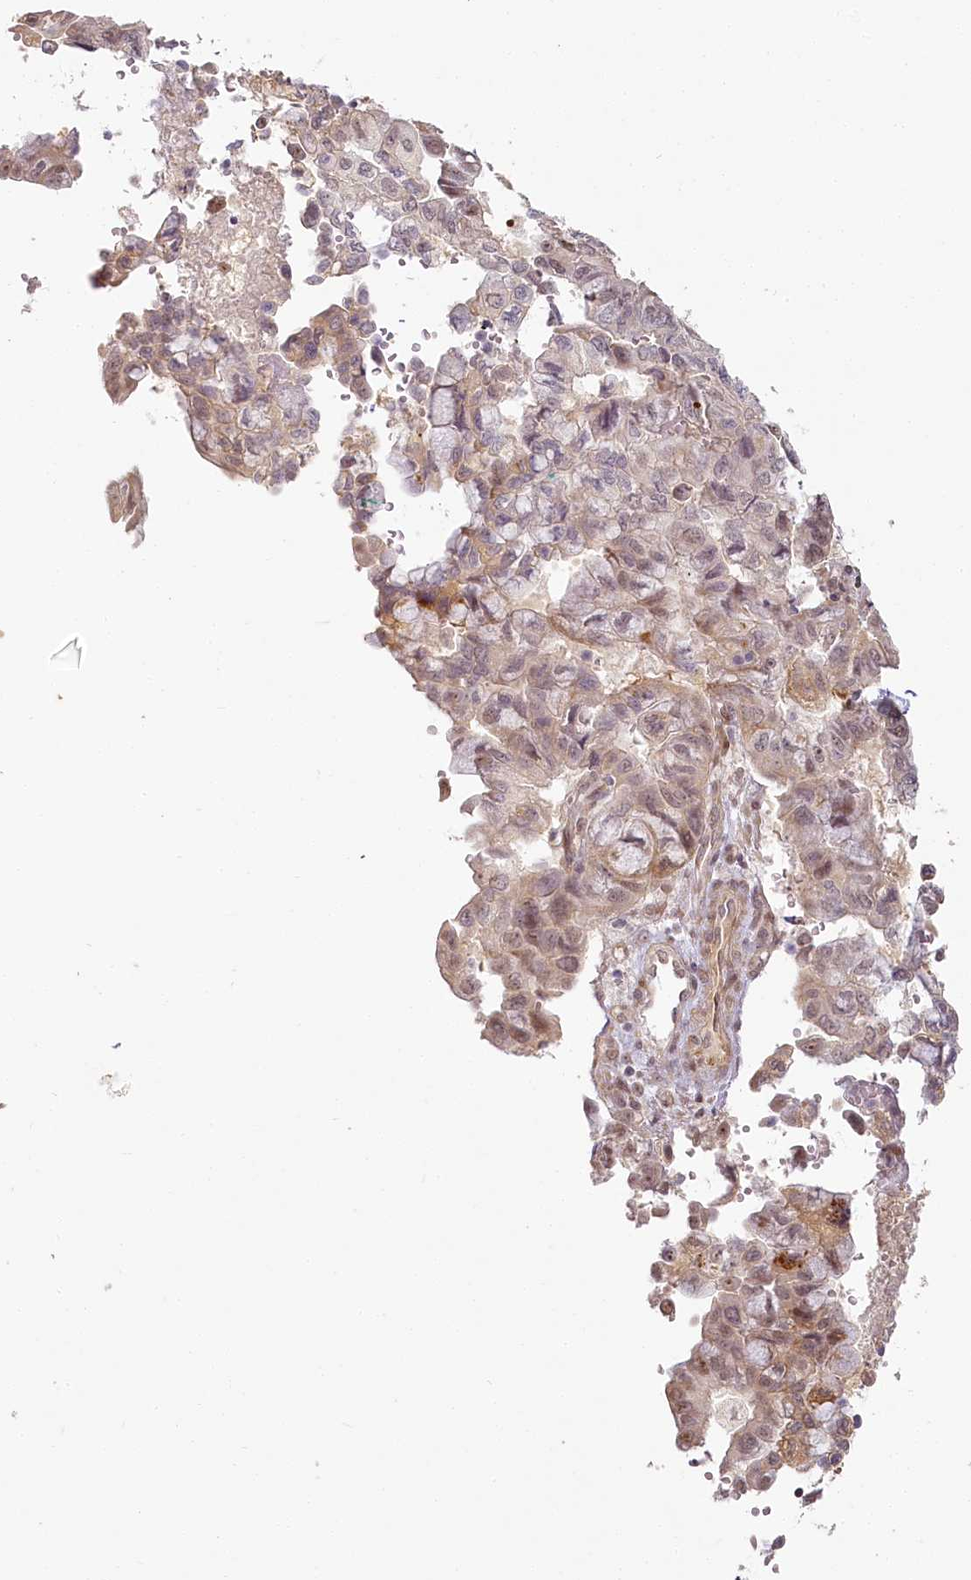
{"staining": {"intensity": "weak", "quantity": ">75%", "location": "nuclear"}, "tissue": "pancreatic cancer", "cell_type": "Tumor cells", "image_type": "cancer", "snomed": [{"axis": "morphology", "description": "Adenocarcinoma, NOS"}, {"axis": "topography", "description": "Pancreas"}], "caption": "IHC of pancreatic cancer (adenocarcinoma) displays low levels of weak nuclear expression in approximately >75% of tumor cells.", "gene": "EXOSC7", "patient": {"sex": "male", "age": 51}}